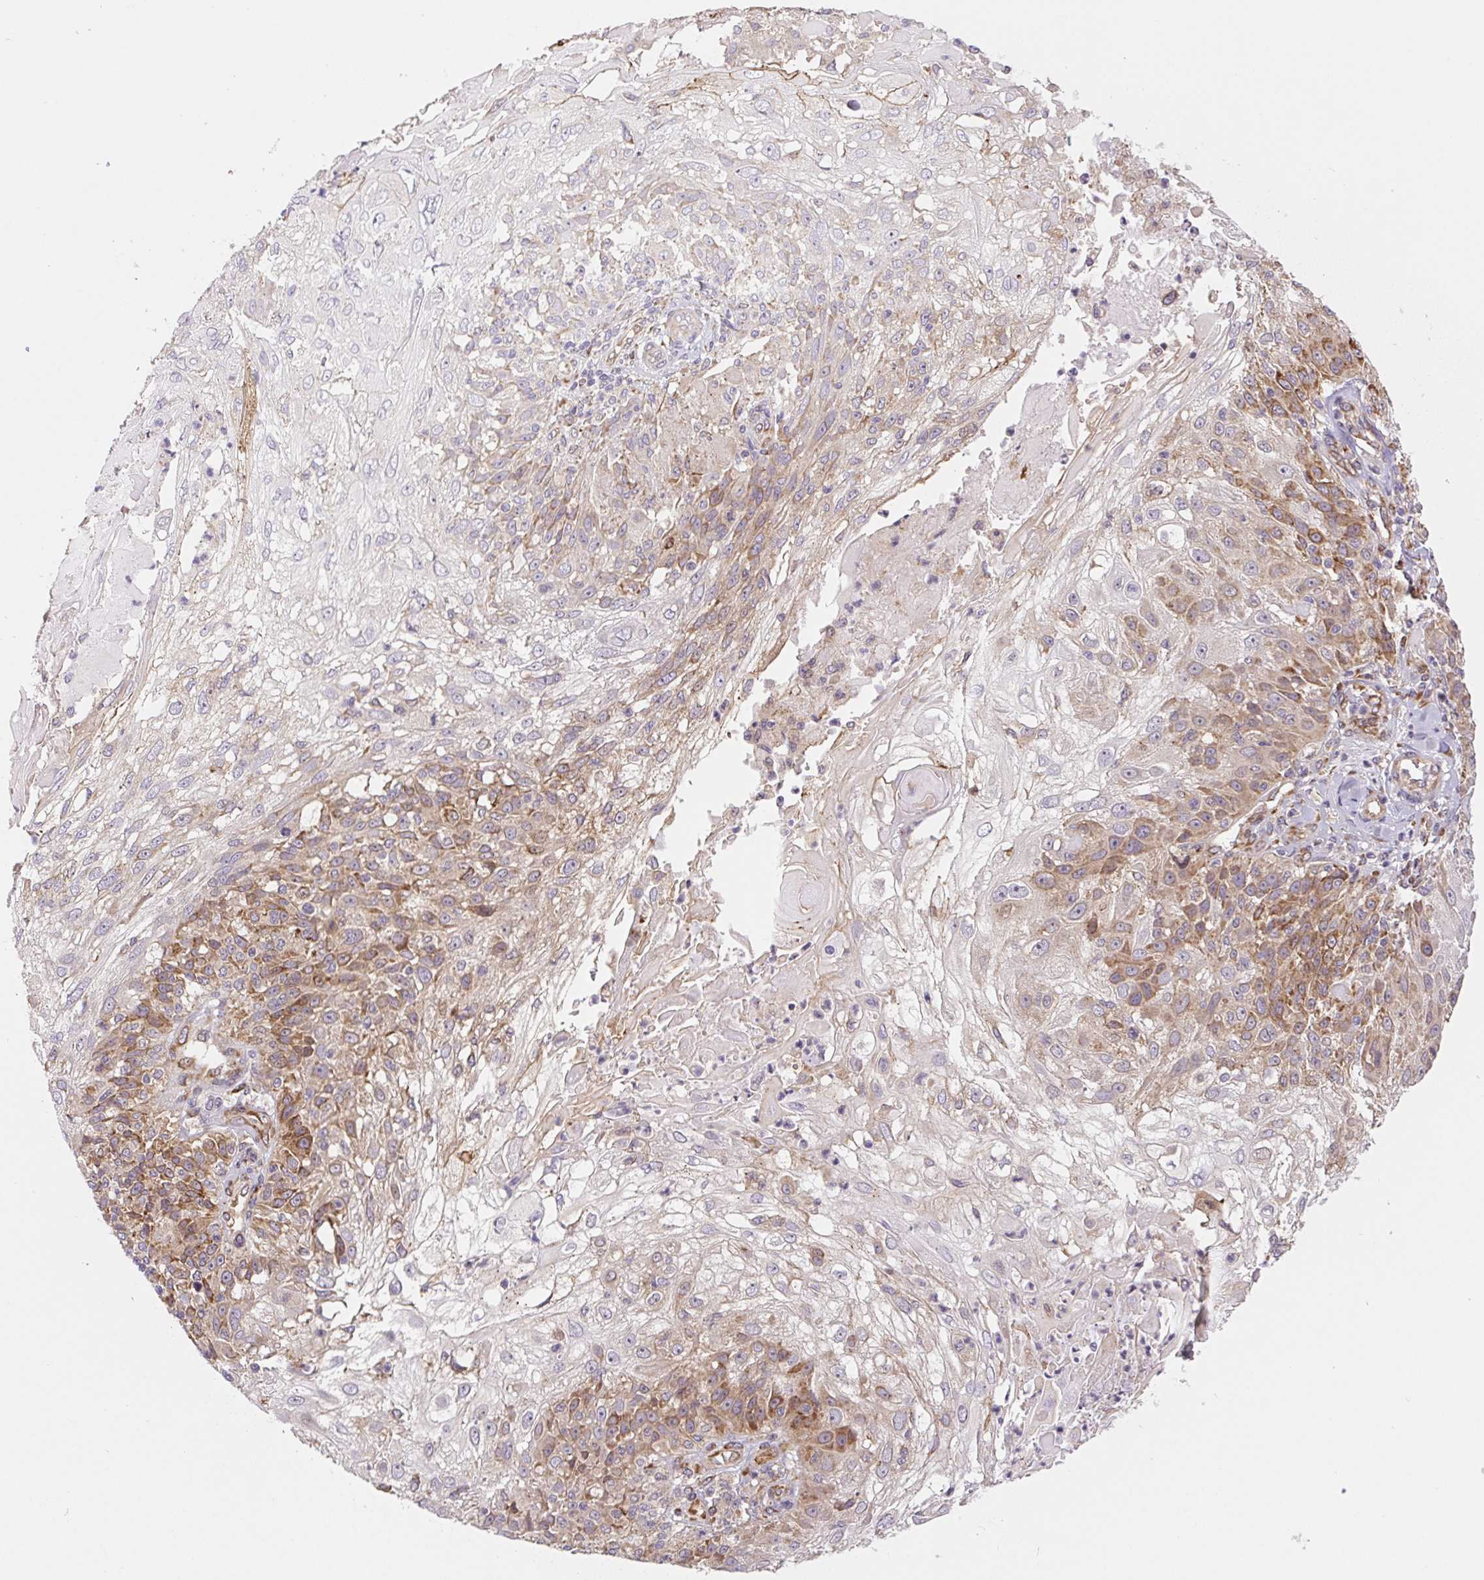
{"staining": {"intensity": "moderate", "quantity": "25%-75%", "location": "cytoplasmic/membranous"}, "tissue": "skin cancer", "cell_type": "Tumor cells", "image_type": "cancer", "snomed": [{"axis": "morphology", "description": "Normal tissue, NOS"}, {"axis": "morphology", "description": "Squamous cell carcinoma, NOS"}, {"axis": "topography", "description": "Skin"}], "caption": "Skin cancer tissue demonstrates moderate cytoplasmic/membranous expression in approximately 25%-75% of tumor cells", "gene": "LYPD5", "patient": {"sex": "female", "age": 83}}